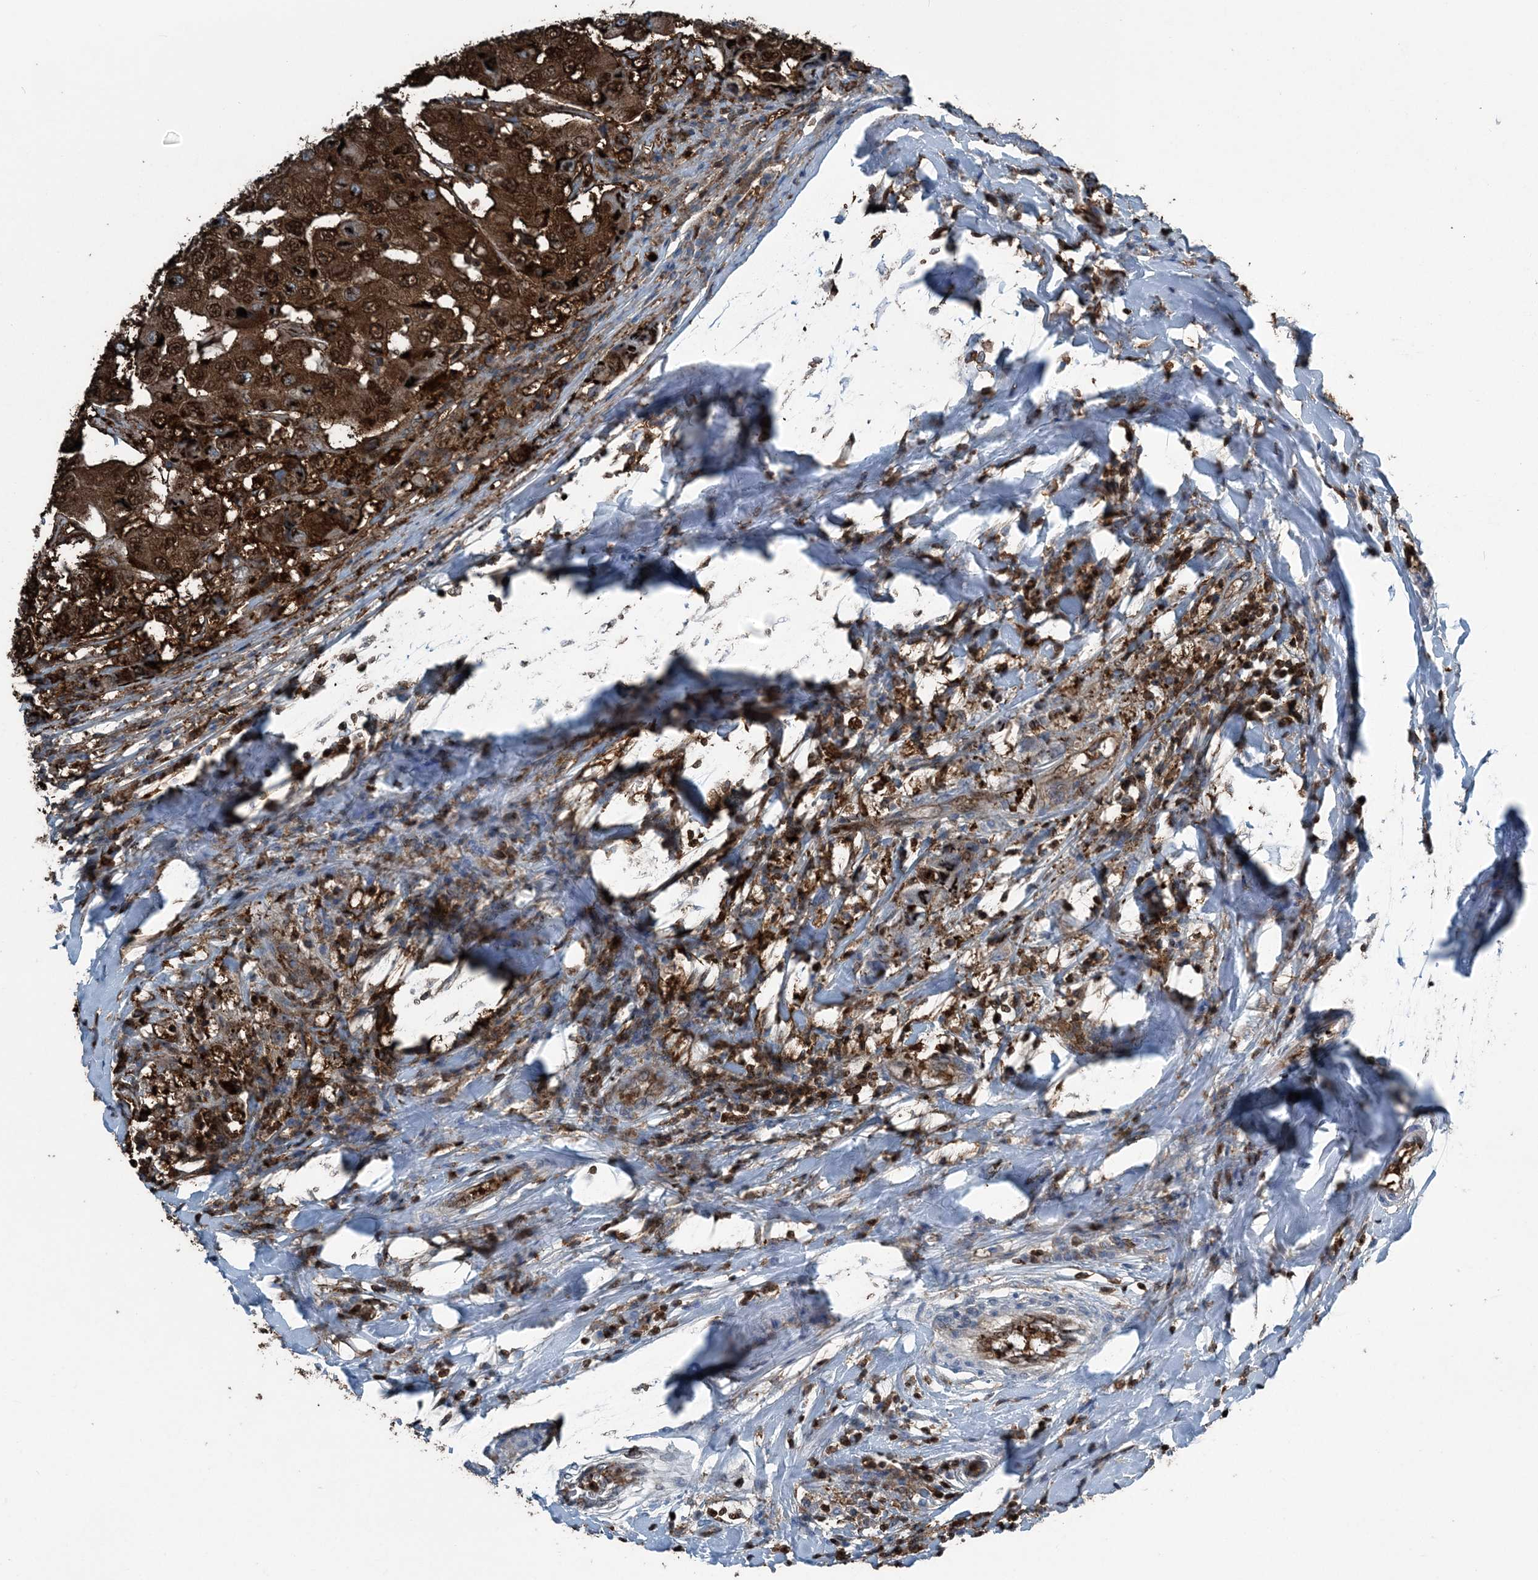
{"staining": {"intensity": "strong", "quantity": ">75%", "location": "cytoplasmic/membranous,nuclear"}, "tissue": "breast cancer", "cell_type": "Tumor cells", "image_type": "cancer", "snomed": [{"axis": "morphology", "description": "Duct carcinoma"}, {"axis": "topography", "description": "Breast"}], "caption": "Brown immunohistochemical staining in breast invasive ductal carcinoma reveals strong cytoplasmic/membranous and nuclear positivity in approximately >75% of tumor cells. (Stains: DAB (3,3'-diaminobenzidine) in brown, nuclei in blue, Microscopy: brightfield microscopy at high magnification).", "gene": "CFL1", "patient": {"sex": "female", "age": 27}}